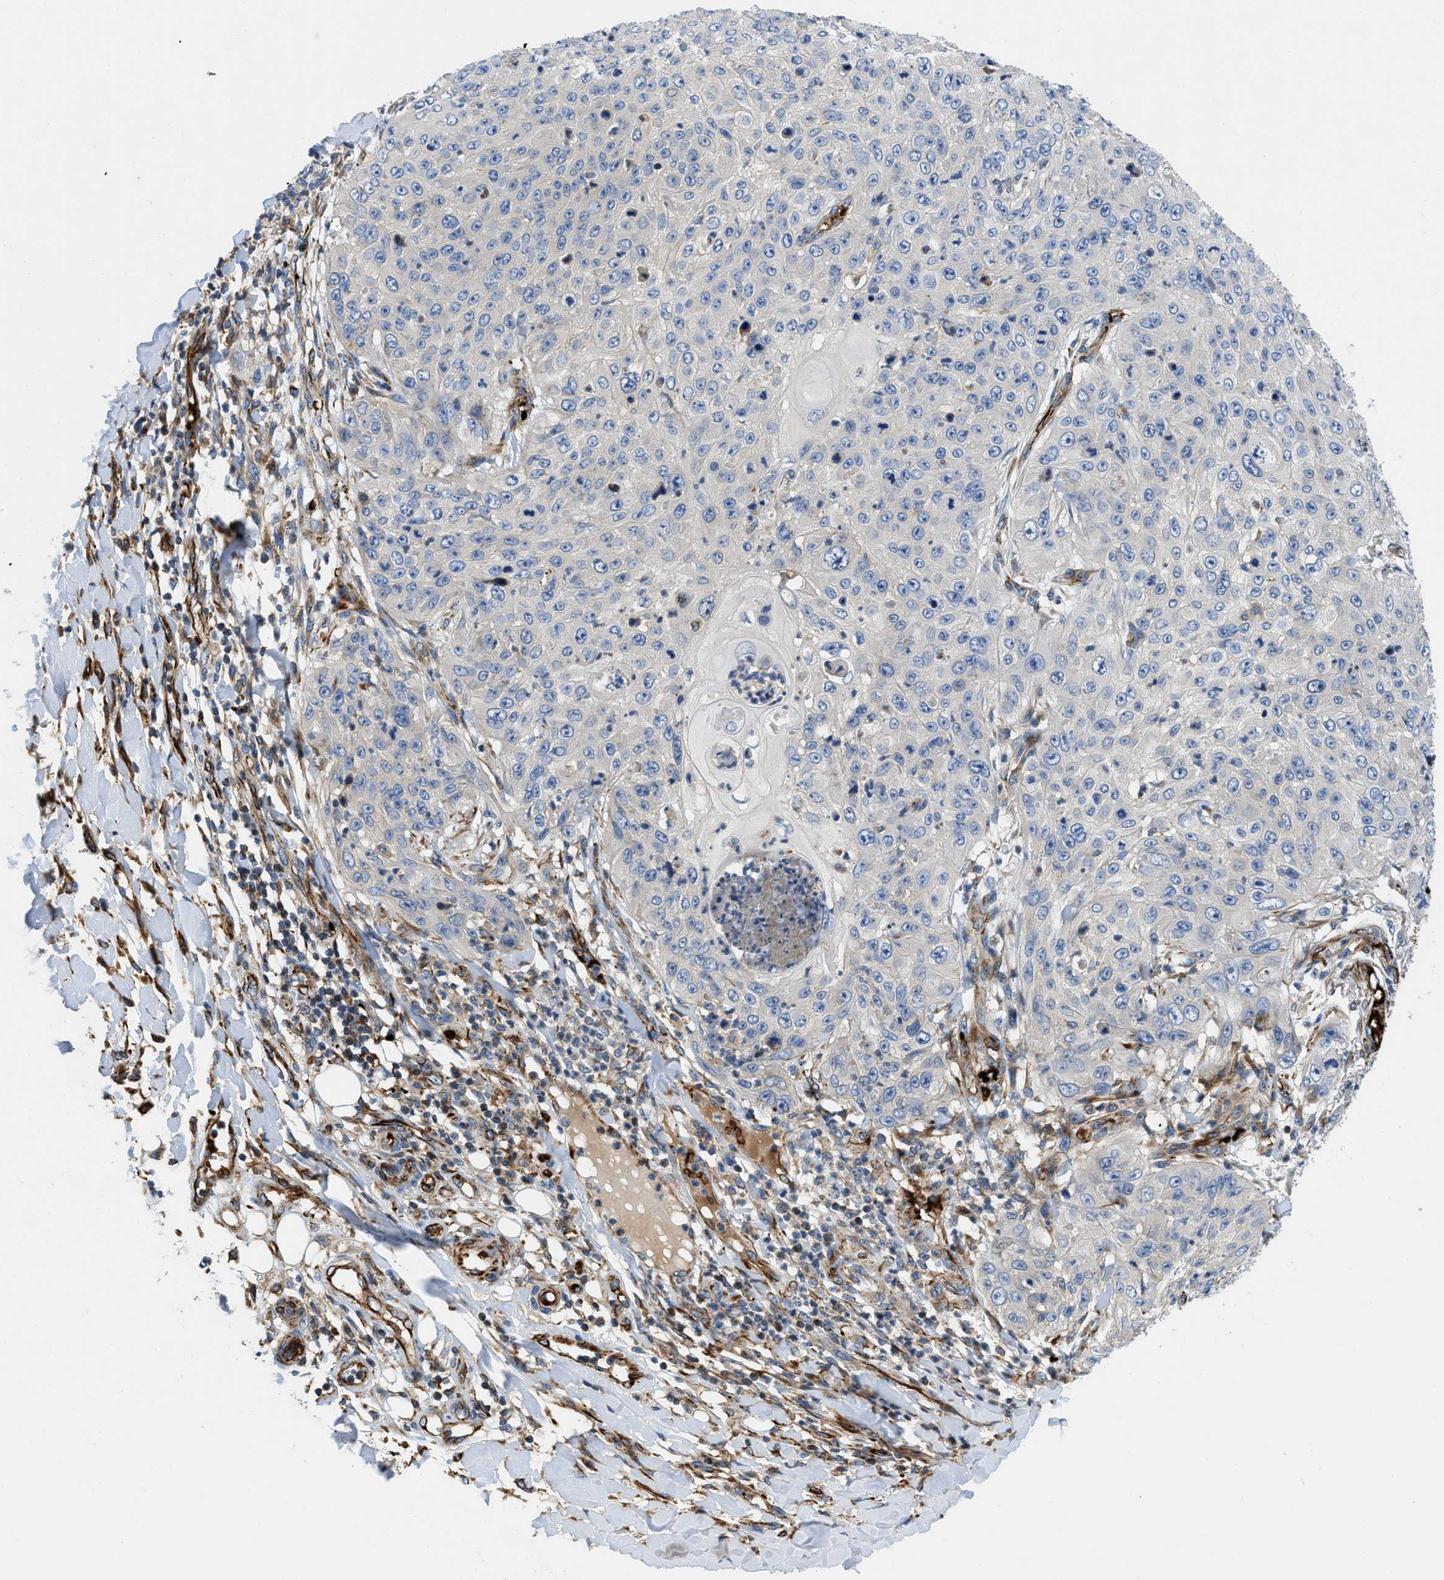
{"staining": {"intensity": "negative", "quantity": "none", "location": "none"}, "tissue": "skin cancer", "cell_type": "Tumor cells", "image_type": "cancer", "snomed": [{"axis": "morphology", "description": "Squamous cell carcinoma, NOS"}, {"axis": "topography", "description": "Skin"}], "caption": "High power microscopy image of an immunohistochemistry photomicrograph of squamous cell carcinoma (skin), revealing no significant positivity in tumor cells. (Immunohistochemistry (ihc), brightfield microscopy, high magnification).", "gene": "ZNF831", "patient": {"sex": "female", "age": 80}}